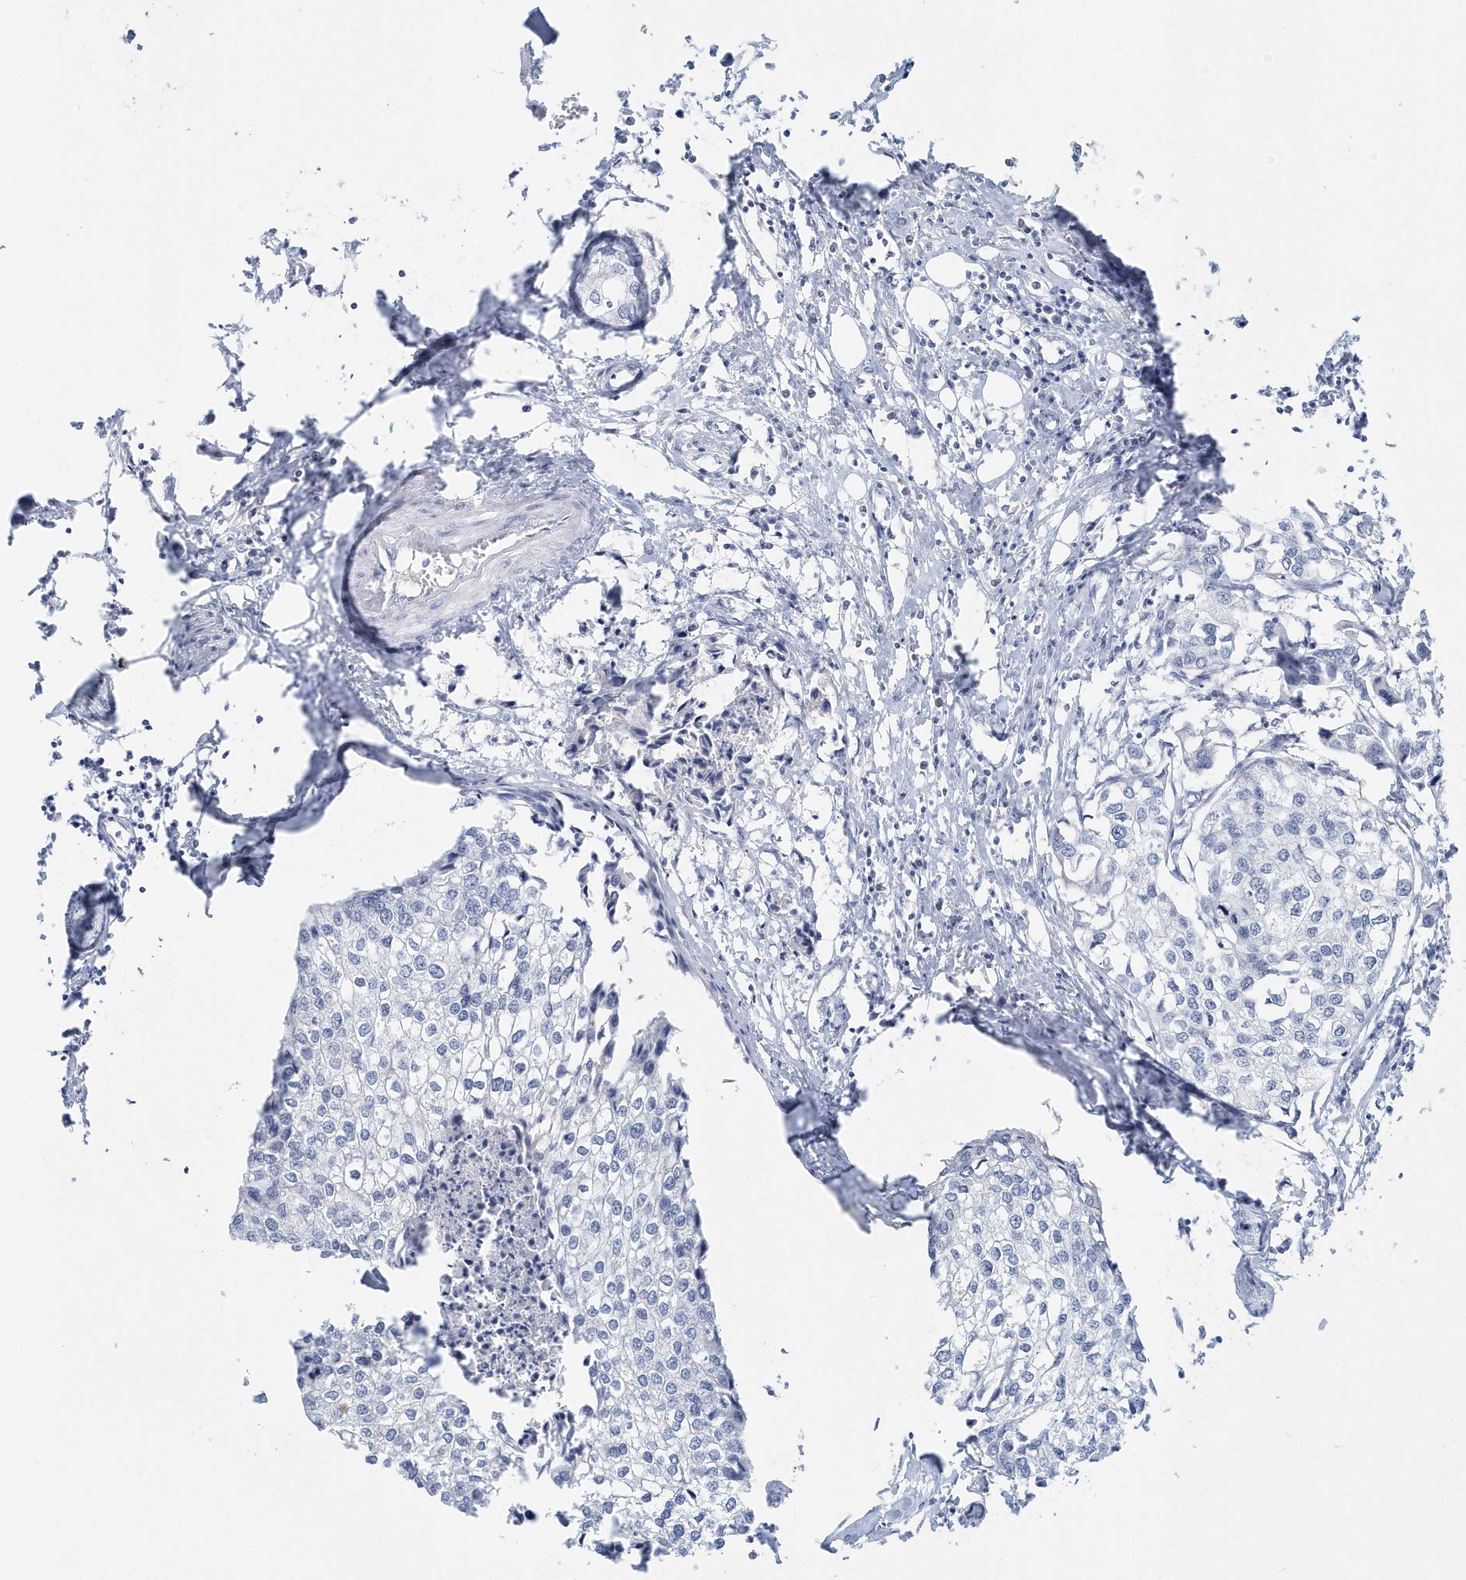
{"staining": {"intensity": "negative", "quantity": "none", "location": "none"}, "tissue": "urothelial cancer", "cell_type": "Tumor cells", "image_type": "cancer", "snomed": [{"axis": "morphology", "description": "Urothelial carcinoma, High grade"}, {"axis": "topography", "description": "Urinary bladder"}], "caption": "This is an immunohistochemistry image of high-grade urothelial carcinoma. There is no expression in tumor cells.", "gene": "PTPRO", "patient": {"sex": "male", "age": 64}}